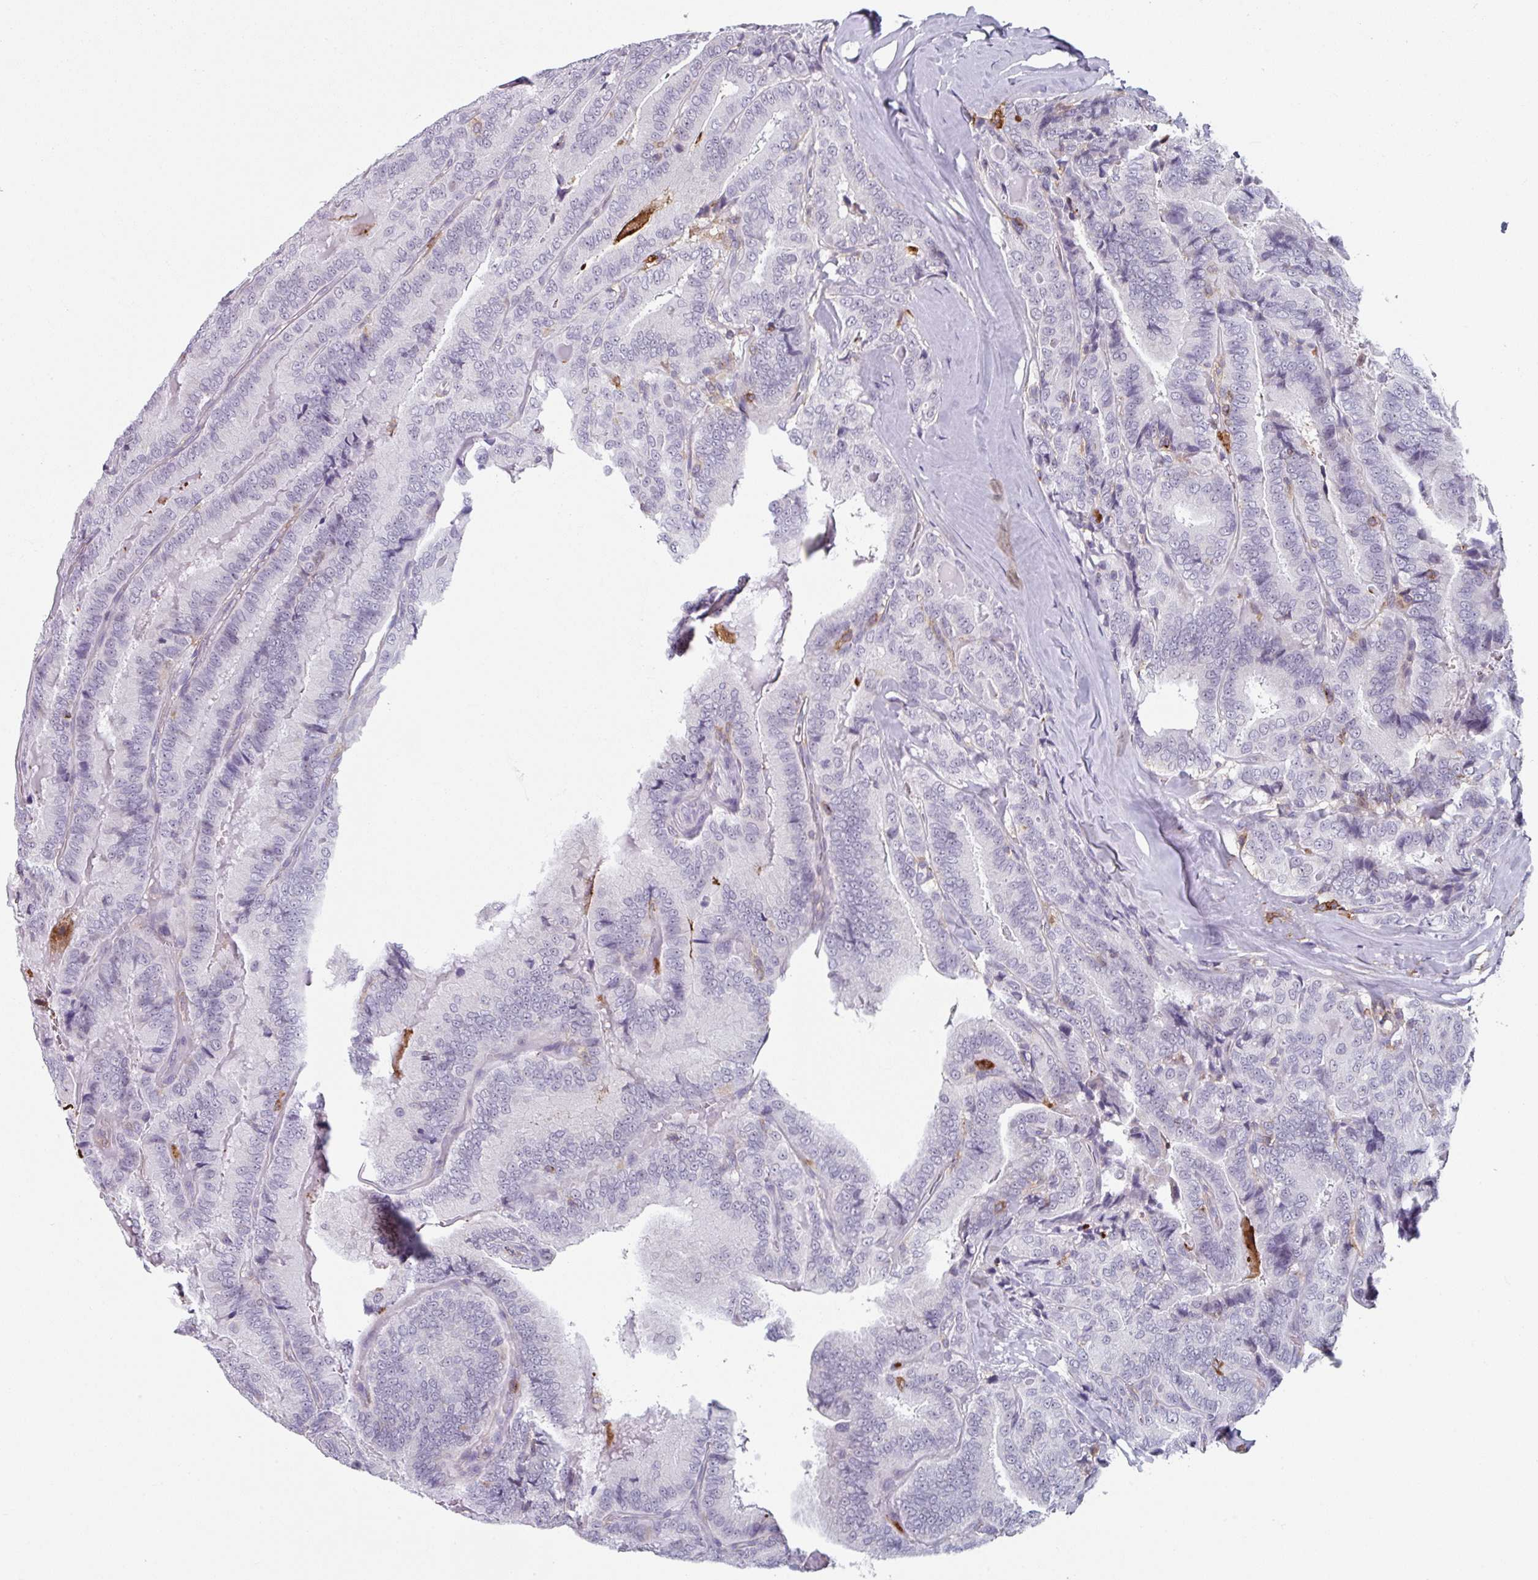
{"staining": {"intensity": "moderate", "quantity": "<25%", "location": "cytoplasmic/membranous"}, "tissue": "thyroid cancer", "cell_type": "Tumor cells", "image_type": "cancer", "snomed": [{"axis": "morphology", "description": "Papillary adenocarcinoma, NOS"}, {"axis": "topography", "description": "Thyroid gland"}], "caption": "A high-resolution photomicrograph shows immunohistochemistry staining of thyroid cancer, which displays moderate cytoplasmic/membranous expression in approximately <25% of tumor cells.", "gene": "EXOSC5", "patient": {"sex": "male", "age": 61}}